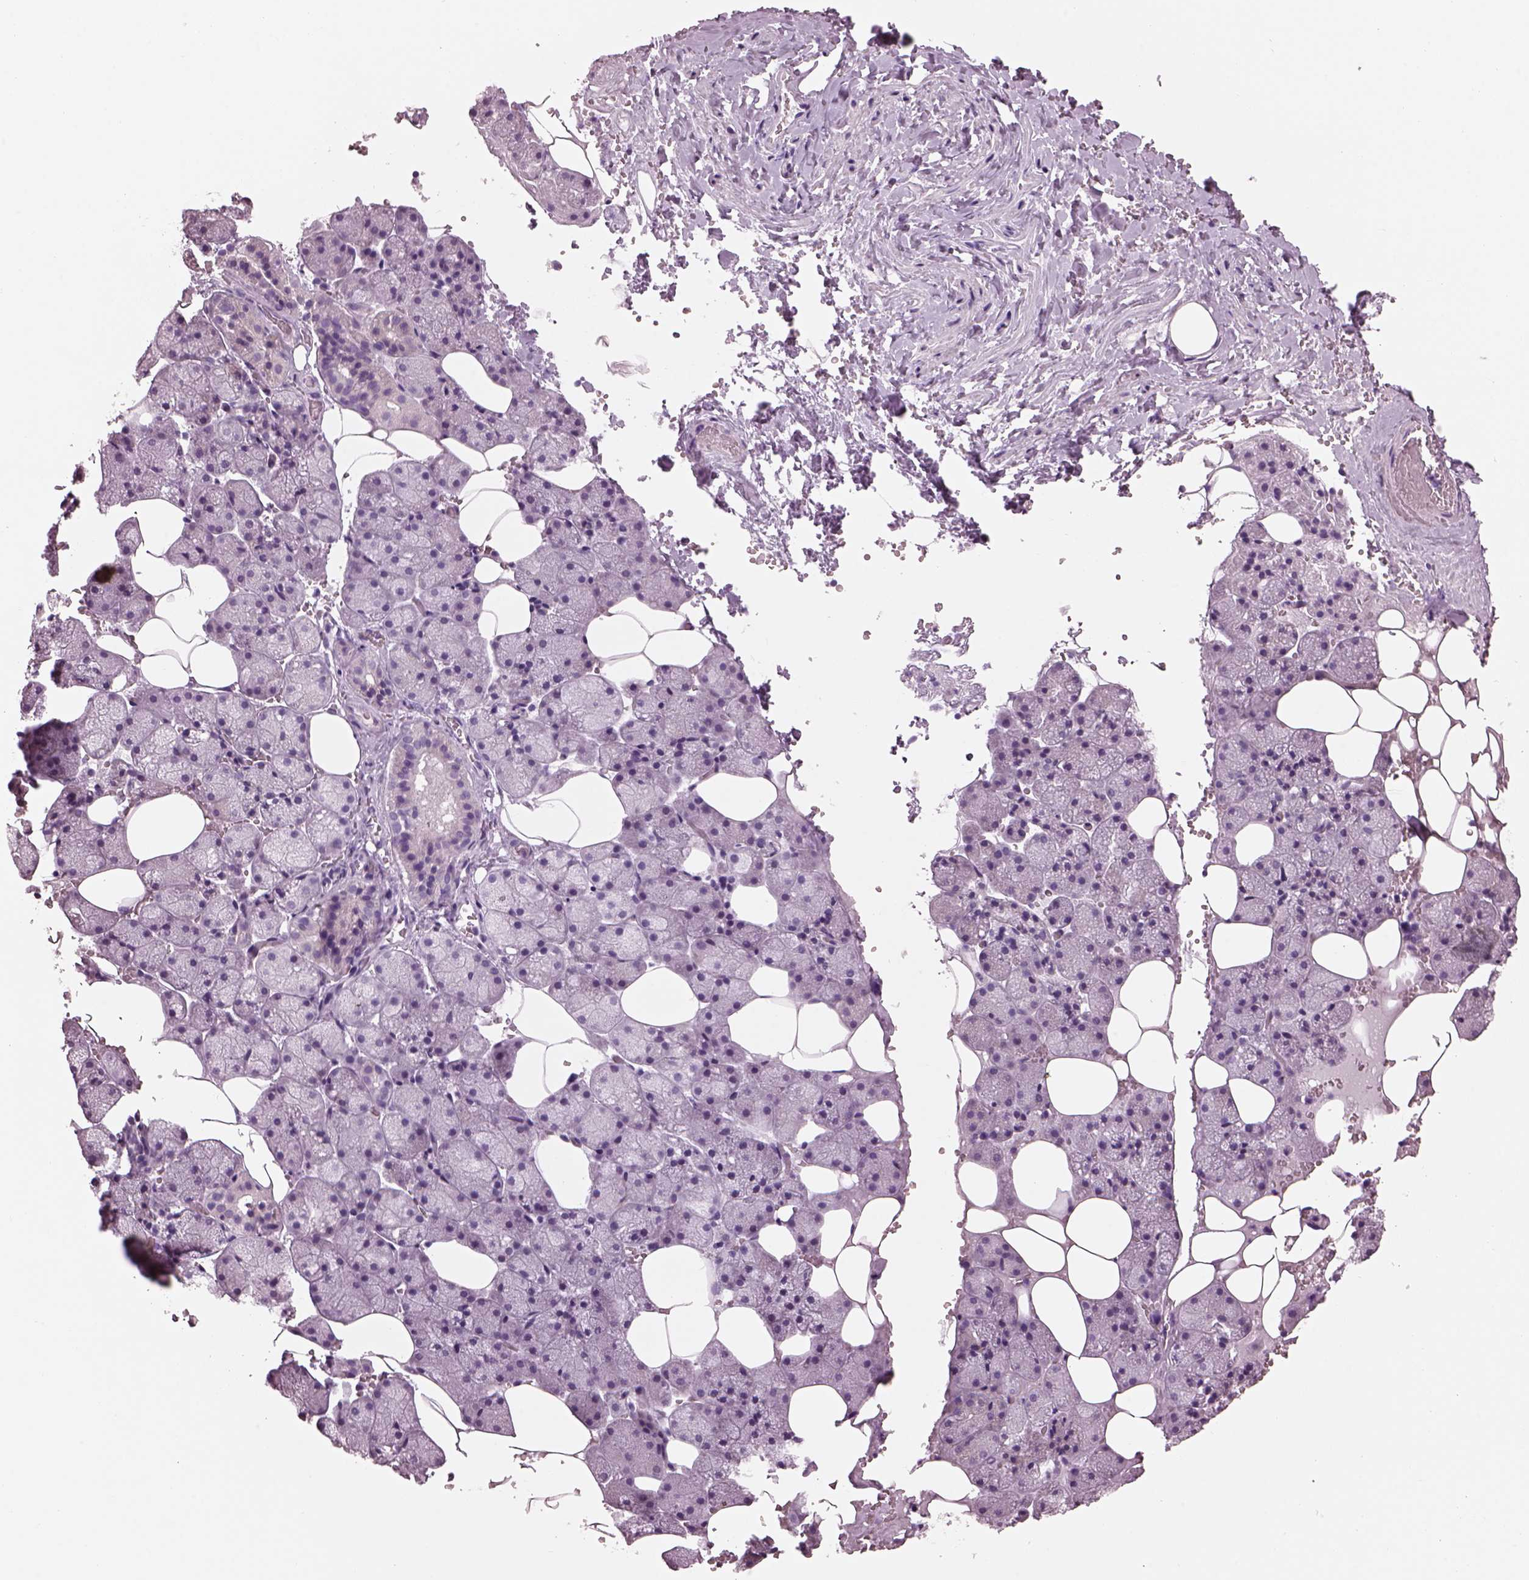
{"staining": {"intensity": "negative", "quantity": "none", "location": "none"}, "tissue": "salivary gland", "cell_type": "Glandular cells", "image_type": "normal", "snomed": [{"axis": "morphology", "description": "Normal tissue, NOS"}, {"axis": "topography", "description": "Salivary gland"}], "caption": "Glandular cells show no significant protein expression in normal salivary gland.", "gene": "HYDIN", "patient": {"sex": "male", "age": 38}}